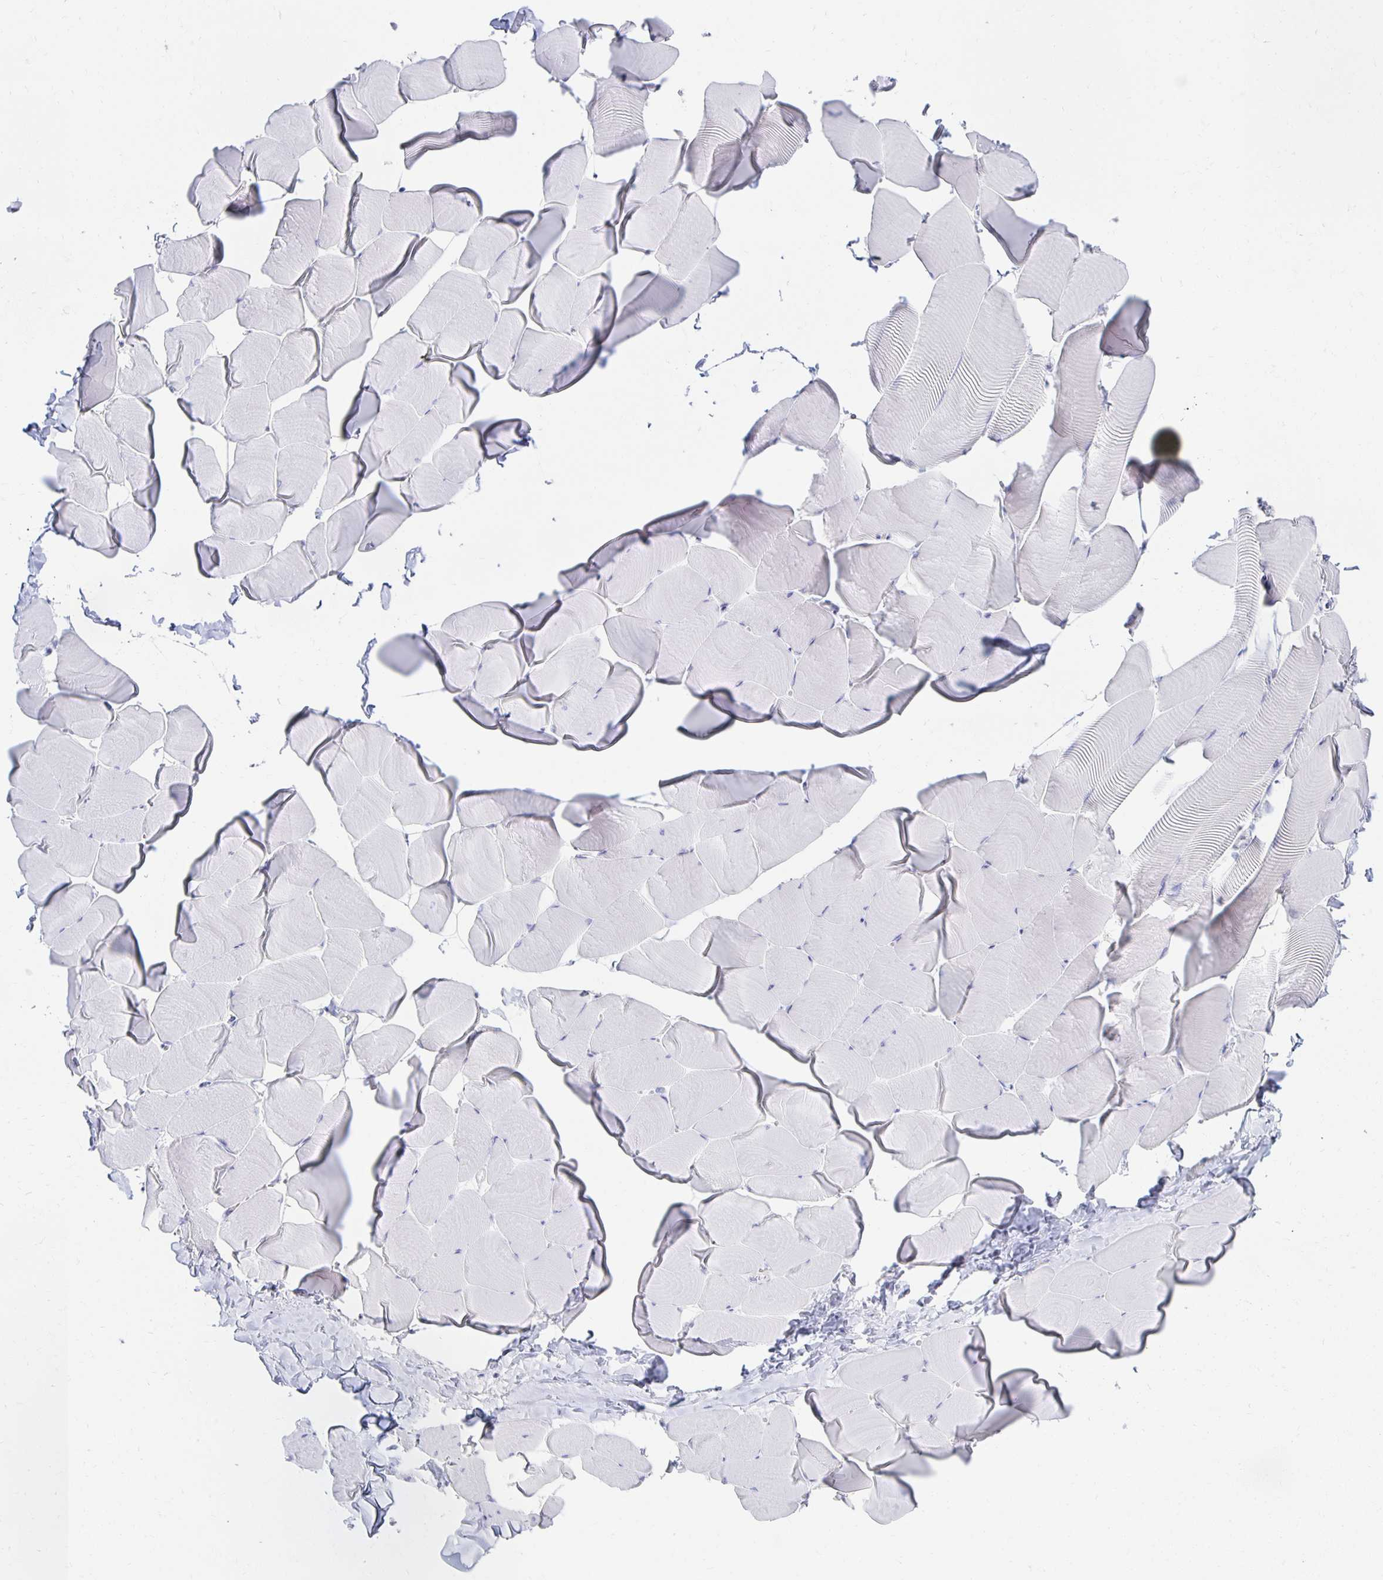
{"staining": {"intensity": "negative", "quantity": "none", "location": "none"}, "tissue": "skeletal muscle", "cell_type": "Myocytes", "image_type": "normal", "snomed": [{"axis": "morphology", "description": "Normal tissue, NOS"}, {"axis": "topography", "description": "Skeletal muscle"}], "caption": "DAB (3,3'-diaminobenzidine) immunohistochemical staining of unremarkable human skeletal muscle reveals no significant staining in myocytes.", "gene": "PRDM7", "patient": {"sex": "male", "age": 25}}